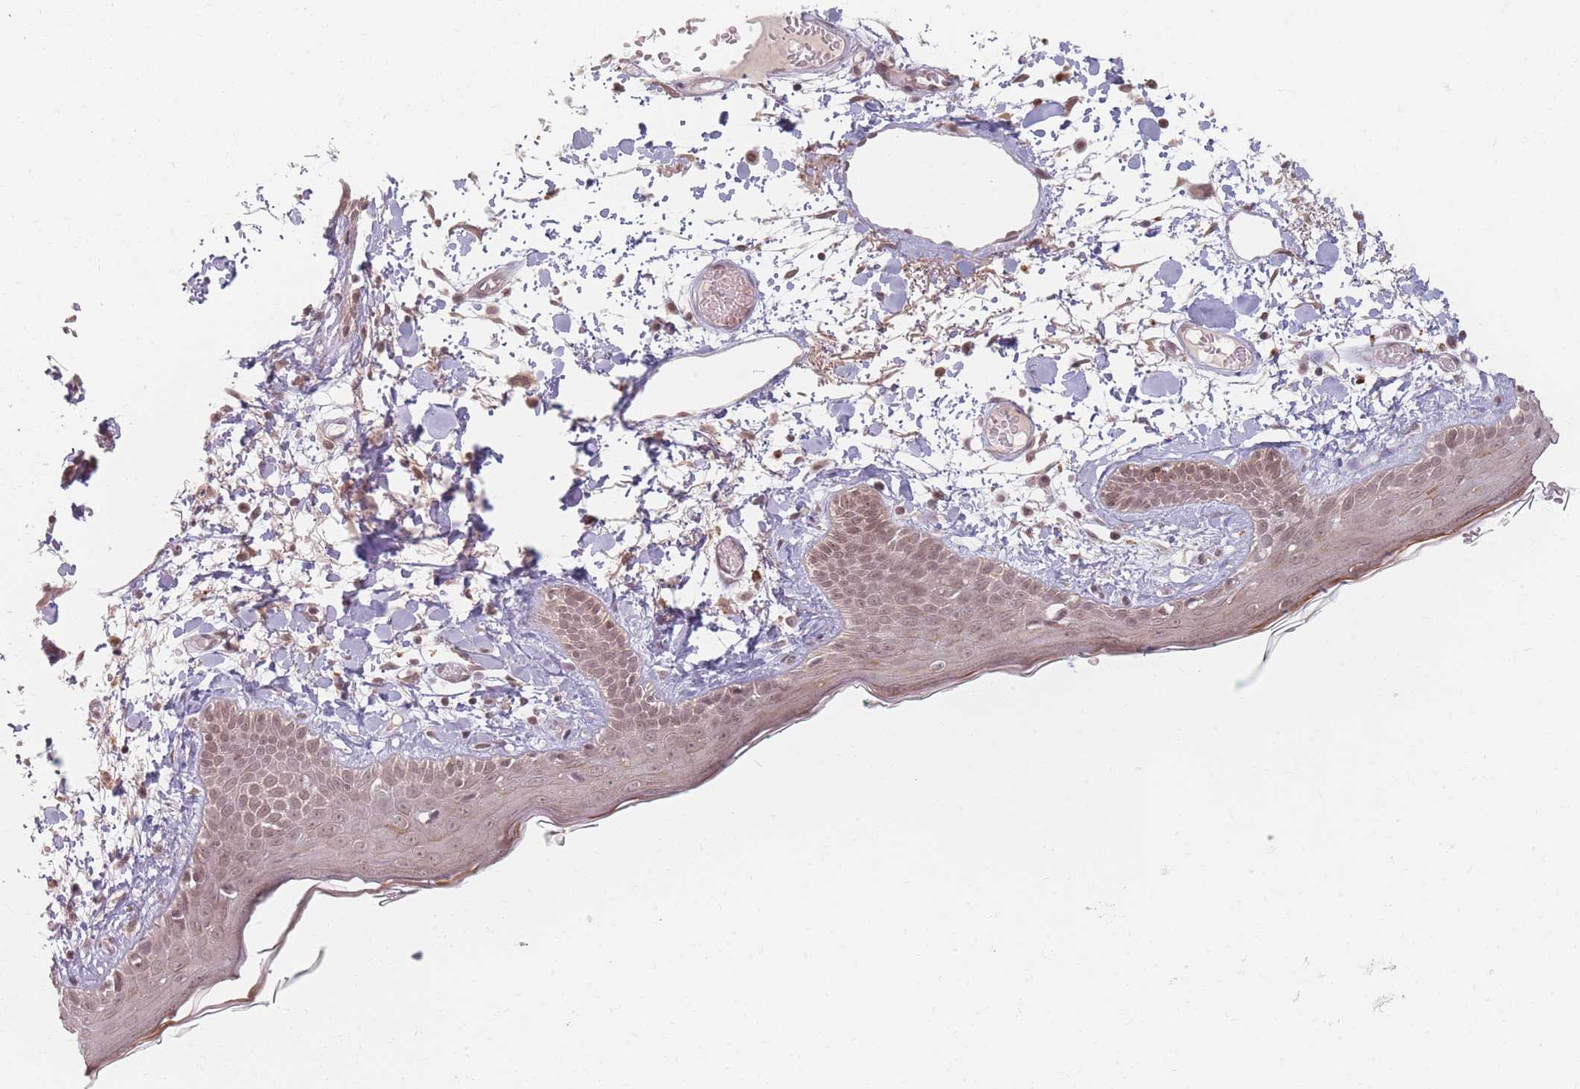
{"staining": {"intensity": "weak", "quantity": ">75%", "location": "nuclear"}, "tissue": "skin", "cell_type": "Fibroblasts", "image_type": "normal", "snomed": [{"axis": "morphology", "description": "Normal tissue, NOS"}, {"axis": "topography", "description": "Skin"}], "caption": "Immunohistochemistry (IHC) micrograph of benign skin stained for a protein (brown), which shows low levels of weak nuclear expression in approximately >75% of fibroblasts.", "gene": "SPATA45", "patient": {"sex": "male", "age": 79}}